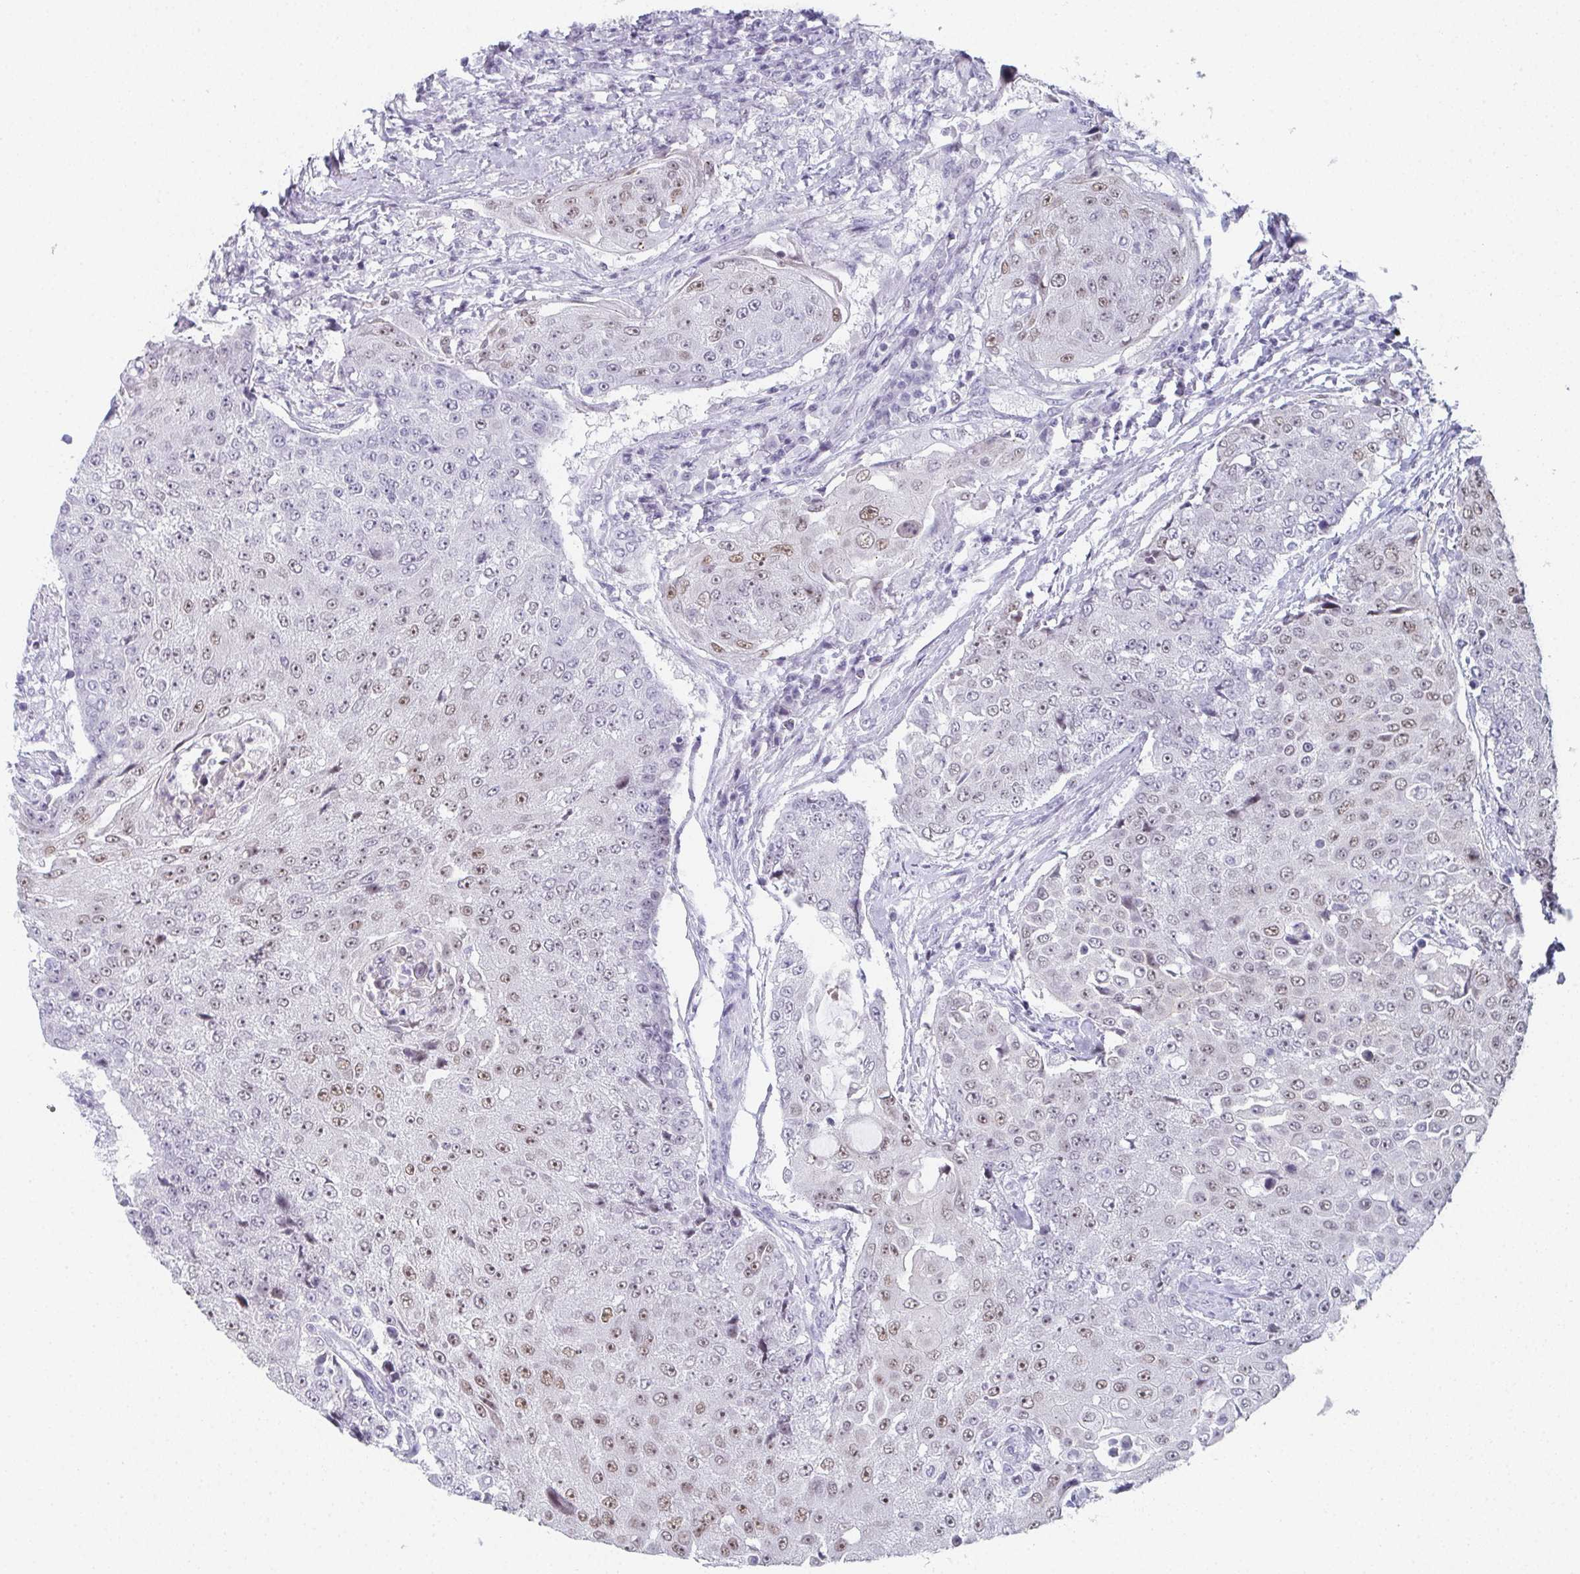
{"staining": {"intensity": "moderate", "quantity": "<25%", "location": "nuclear"}, "tissue": "urothelial cancer", "cell_type": "Tumor cells", "image_type": "cancer", "snomed": [{"axis": "morphology", "description": "Urothelial carcinoma, High grade"}, {"axis": "topography", "description": "Urinary bladder"}], "caption": "This micrograph displays IHC staining of urothelial carcinoma (high-grade), with low moderate nuclear expression in approximately <25% of tumor cells.", "gene": "PYCR3", "patient": {"sex": "female", "age": 63}}